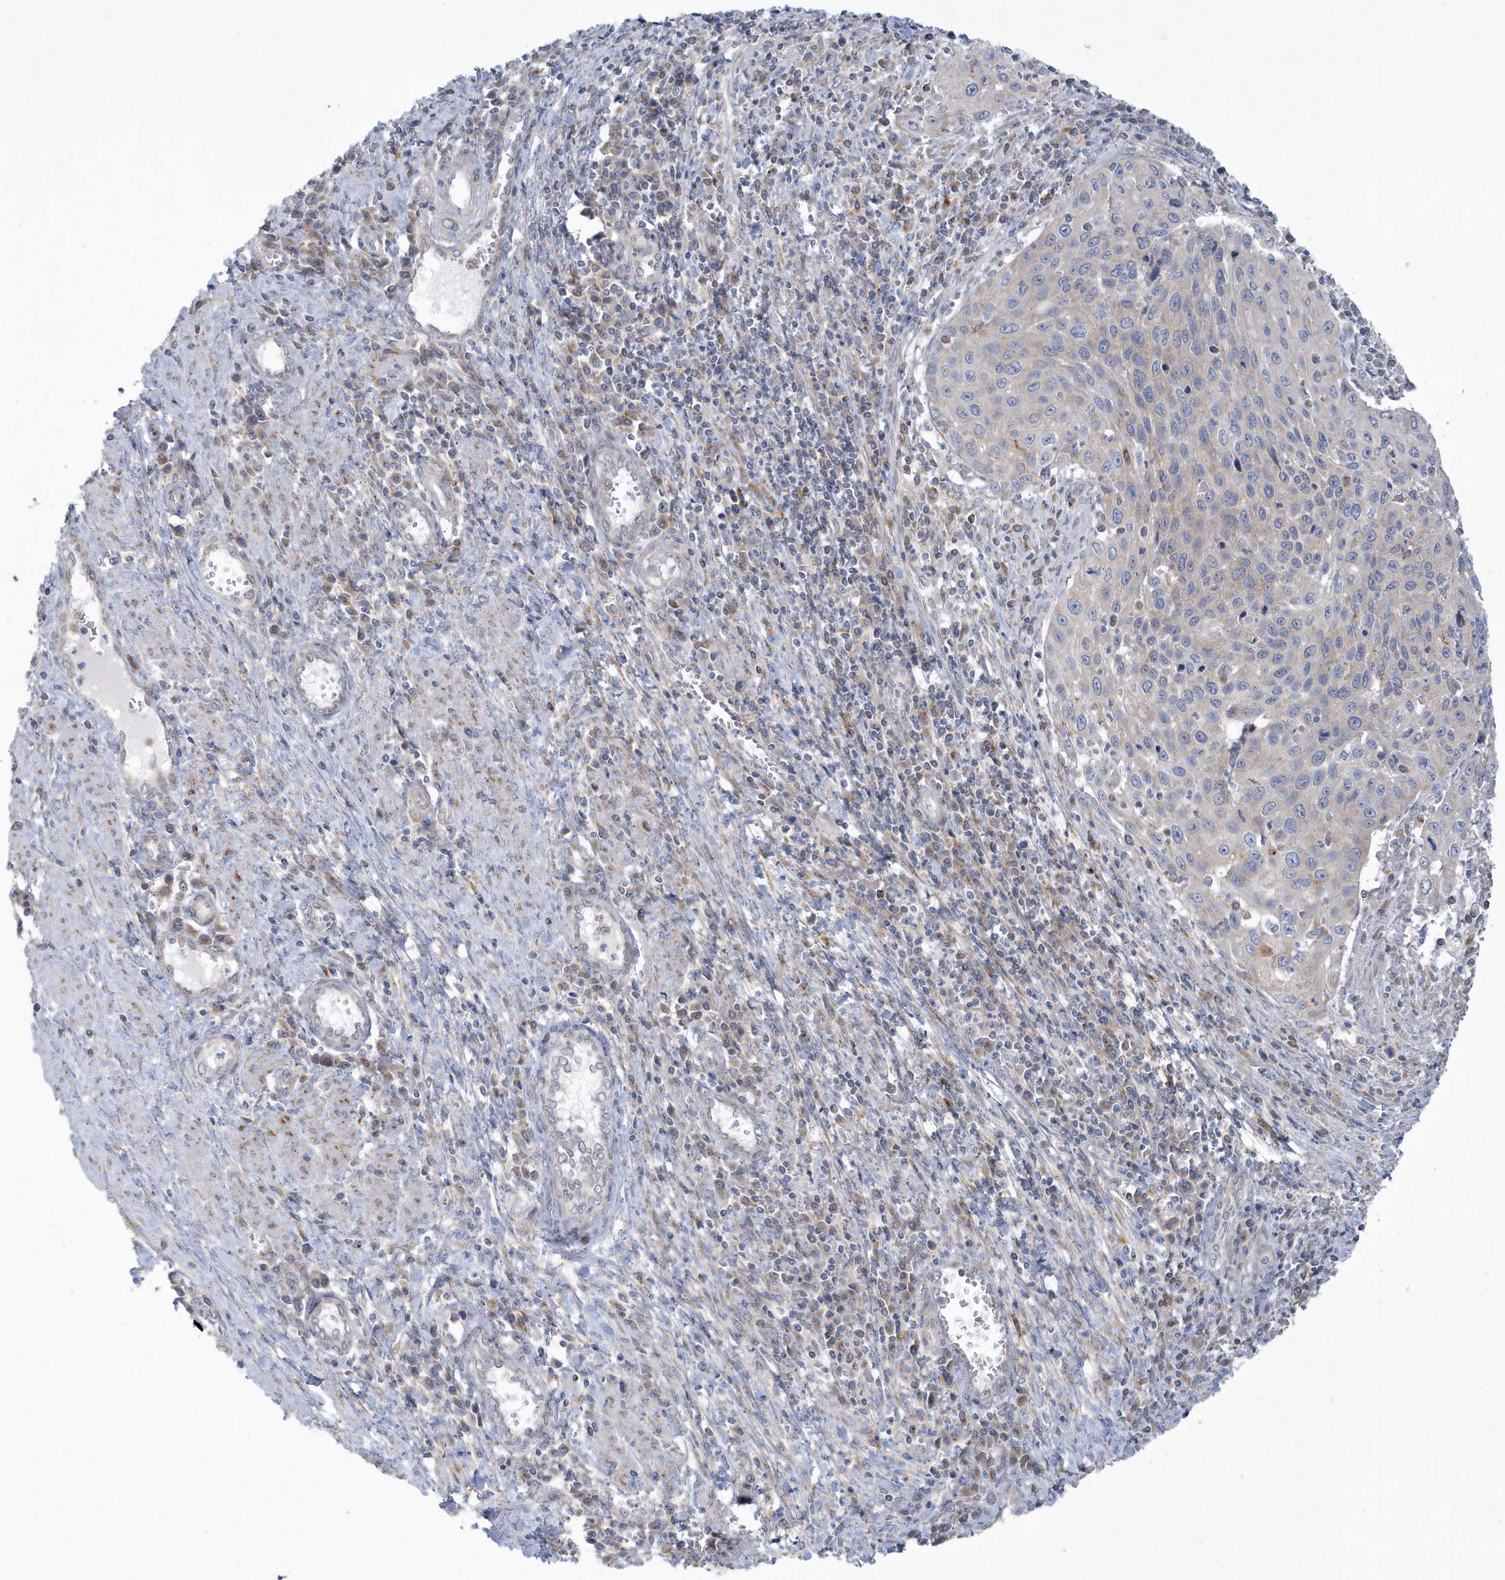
{"staining": {"intensity": "negative", "quantity": "none", "location": "none"}, "tissue": "cervical cancer", "cell_type": "Tumor cells", "image_type": "cancer", "snomed": [{"axis": "morphology", "description": "Squamous cell carcinoma, NOS"}, {"axis": "topography", "description": "Cervix"}], "caption": "The photomicrograph displays no staining of tumor cells in cervical cancer (squamous cell carcinoma).", "gene": "DNAJC18", "patient": {"sex": "female", "age": 32}}